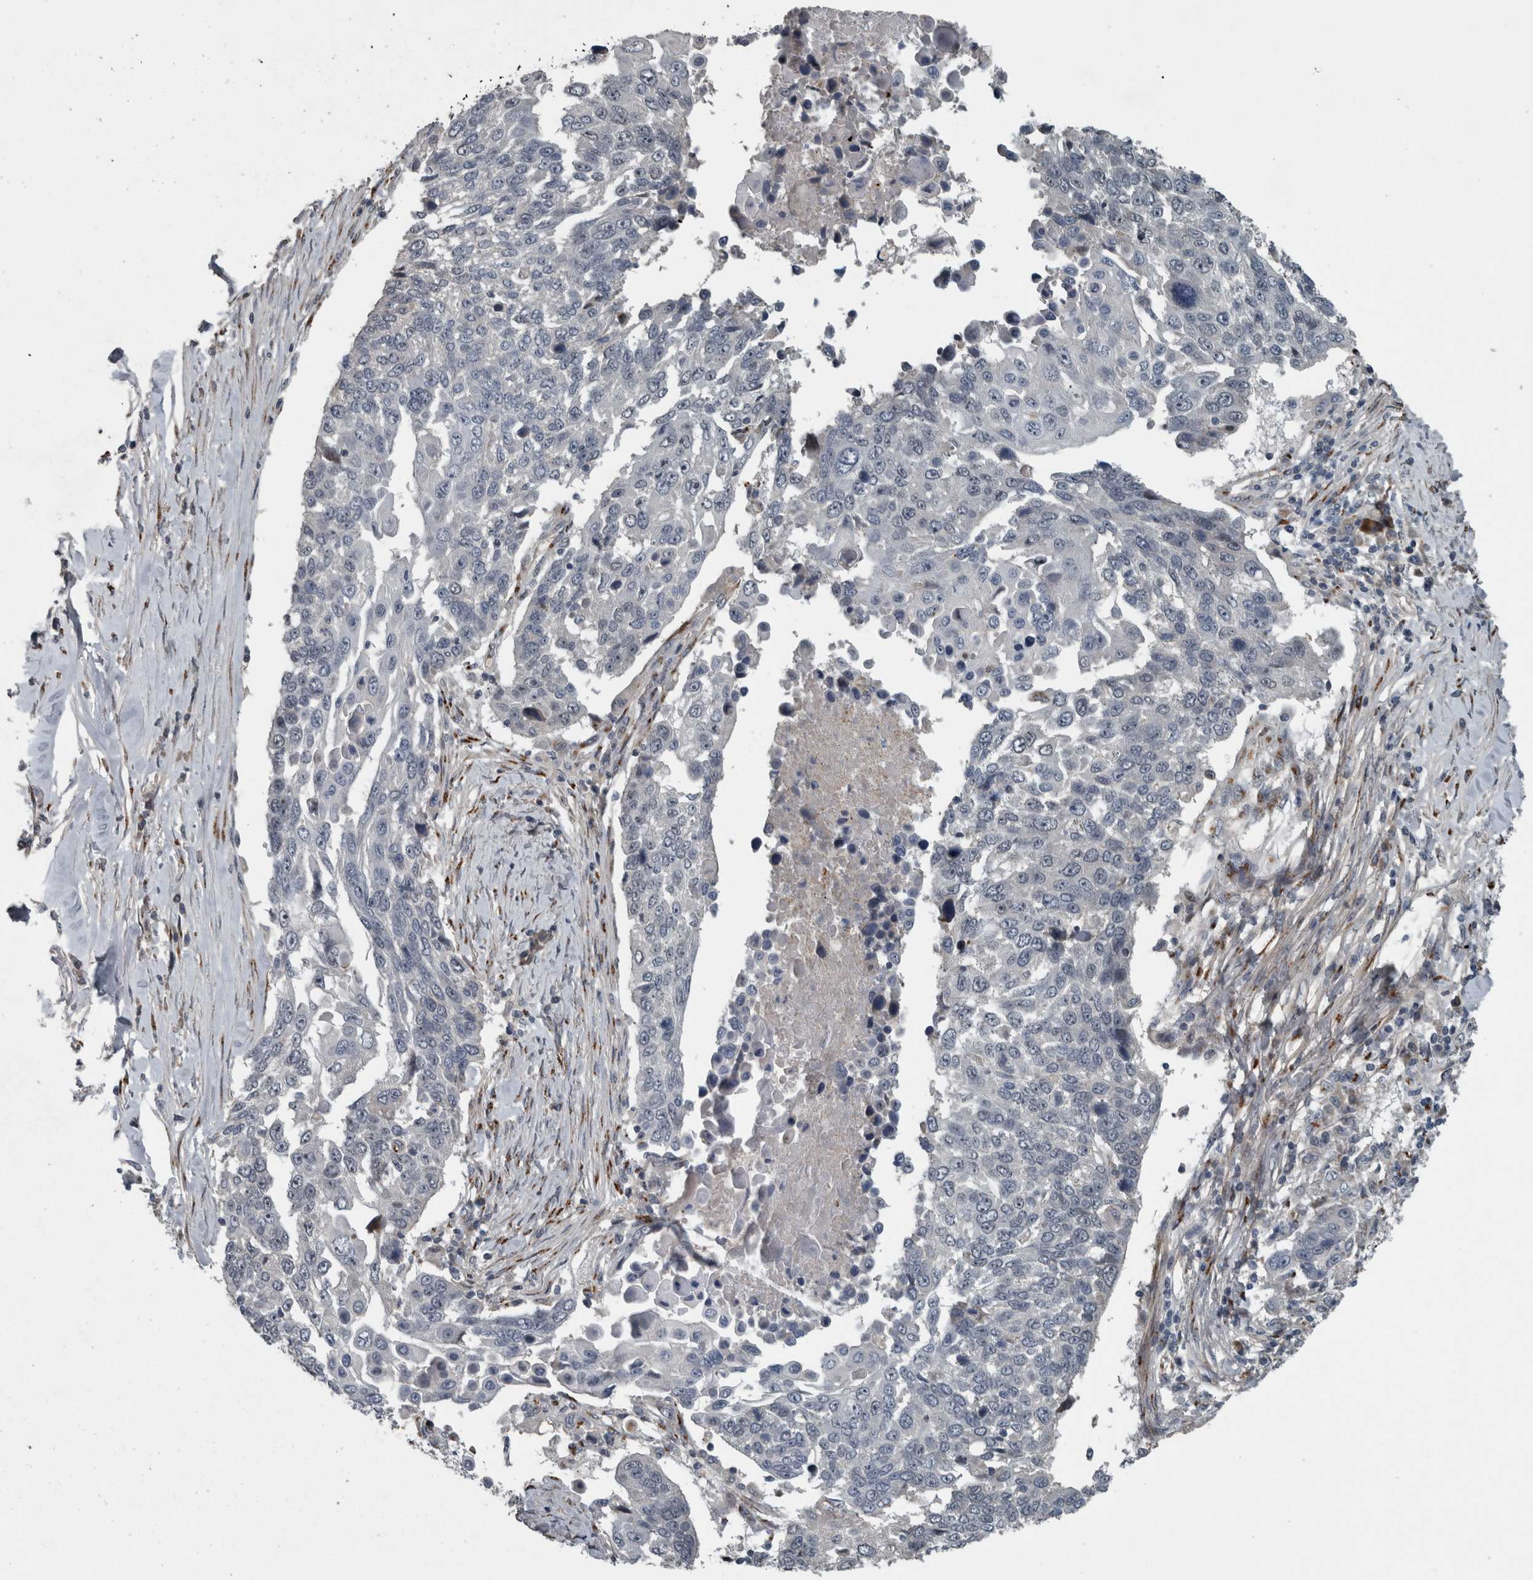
{"staining": {"intensity": "negative", "quantity": "none", "location": "none"}, "tissue": "lung cancer", "cell_type": "Tumor cells", "image_type": "cancer", "snomed": [{"axis": "morphology", "description": "Squamous cell carcinoma, NOS"}, {"axis": "topography", "description": "Lung"}], "caption": "DAB (3,3'-diaminobenzidine) immunohistochemical staining of lung cancer (squamous cell carcinoma) displays no significant expression in tumor cells.", "gene": "ZNF345", "patient": {"sex": "male", "age": 66}}